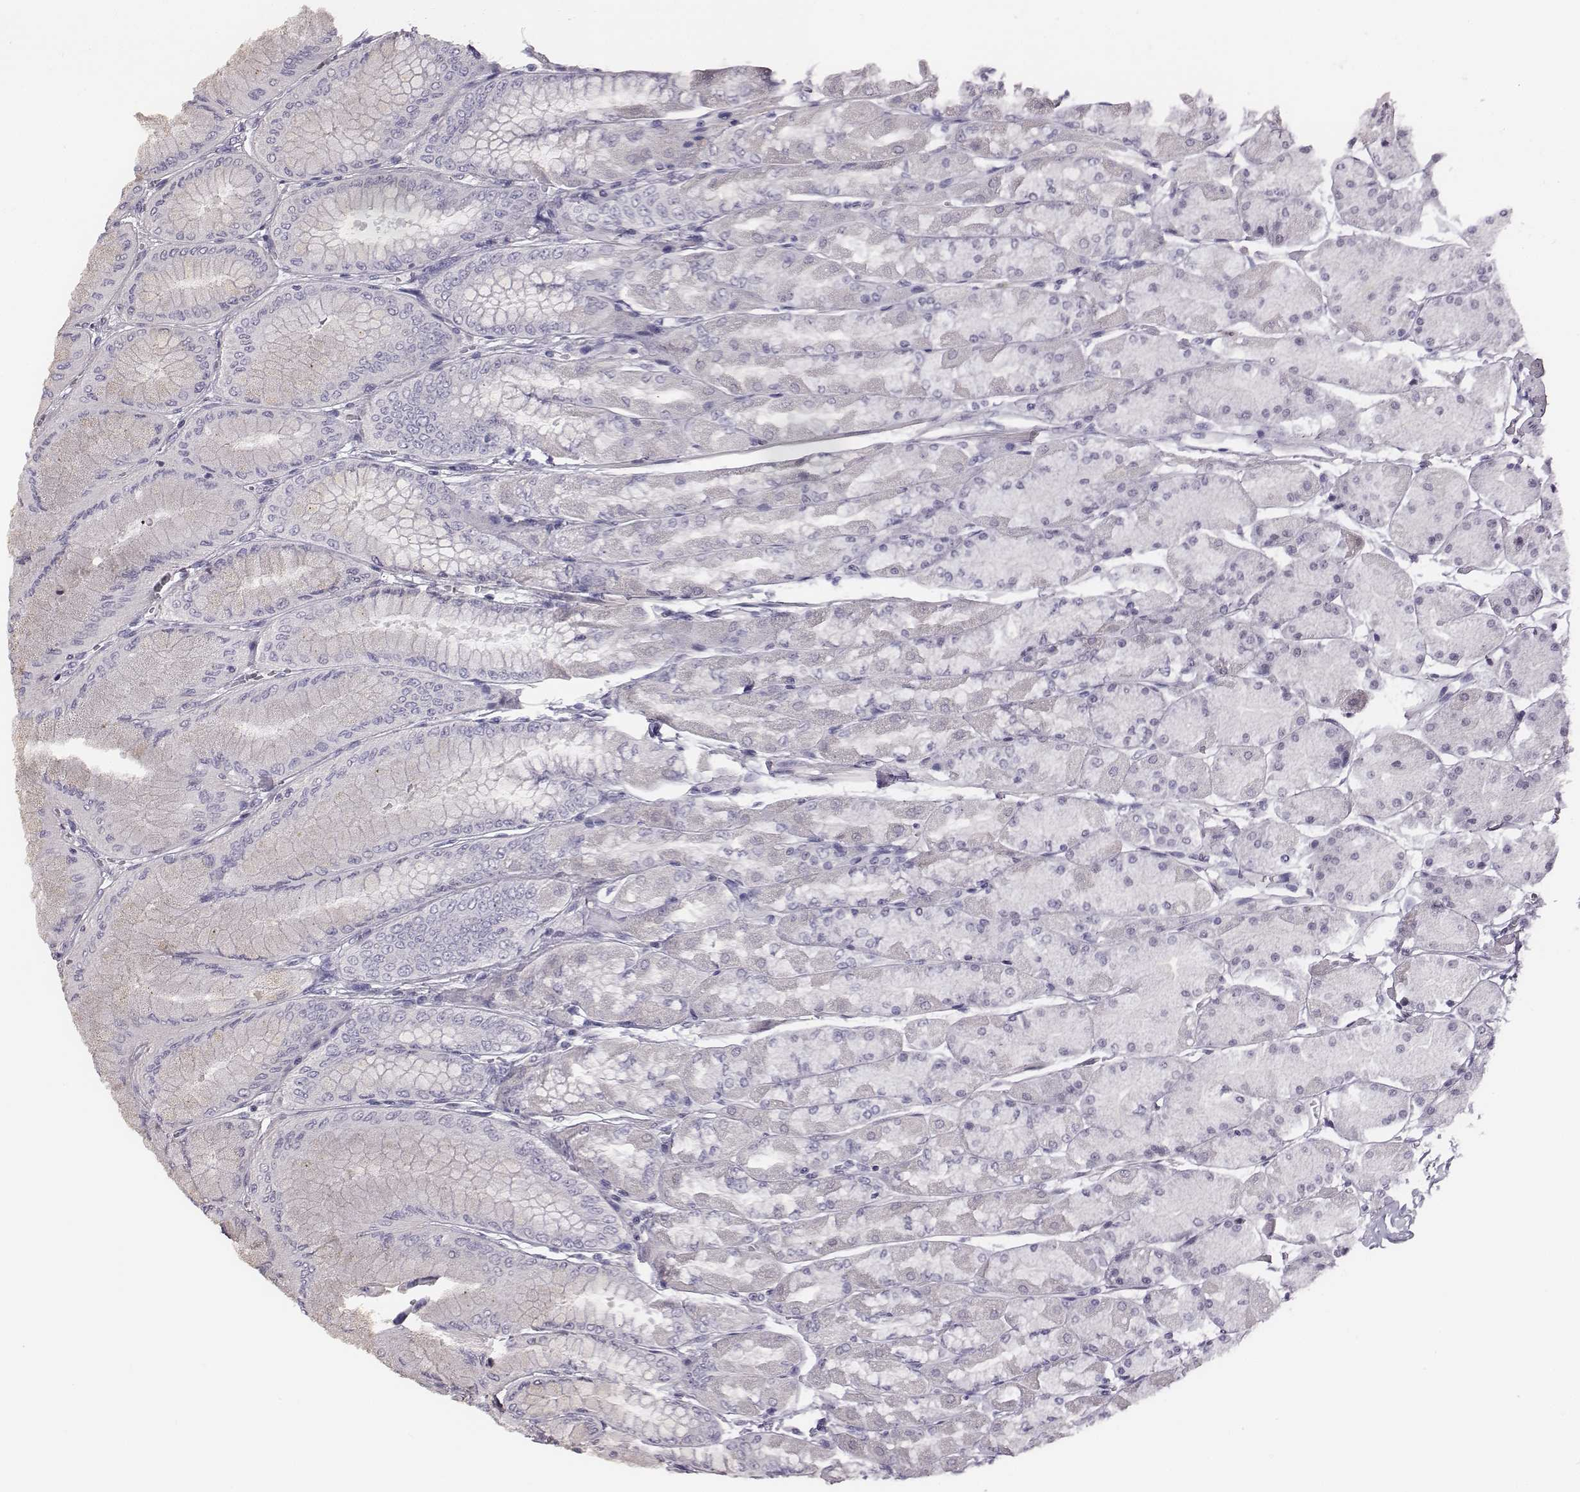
{"staining": {"intensity": "negative", "quantity": "none", "location": "none"}, "tissue": "stomach", "cell_type": "Glandular cells", "image_type": "normal", "snomed": [{"axis": "morphology", "description": "Normal tissue, NOS"}, {"axis": "topography", "description": "Stomach, upper"}], "caption": "High power microscopy micrograph of an immunohistochemistry micrograph of unremarkable stomach, revealing no significant staining in glandular cells.", "gene": "ADAM7", "patient": {"sex": "male", "age": 60}}